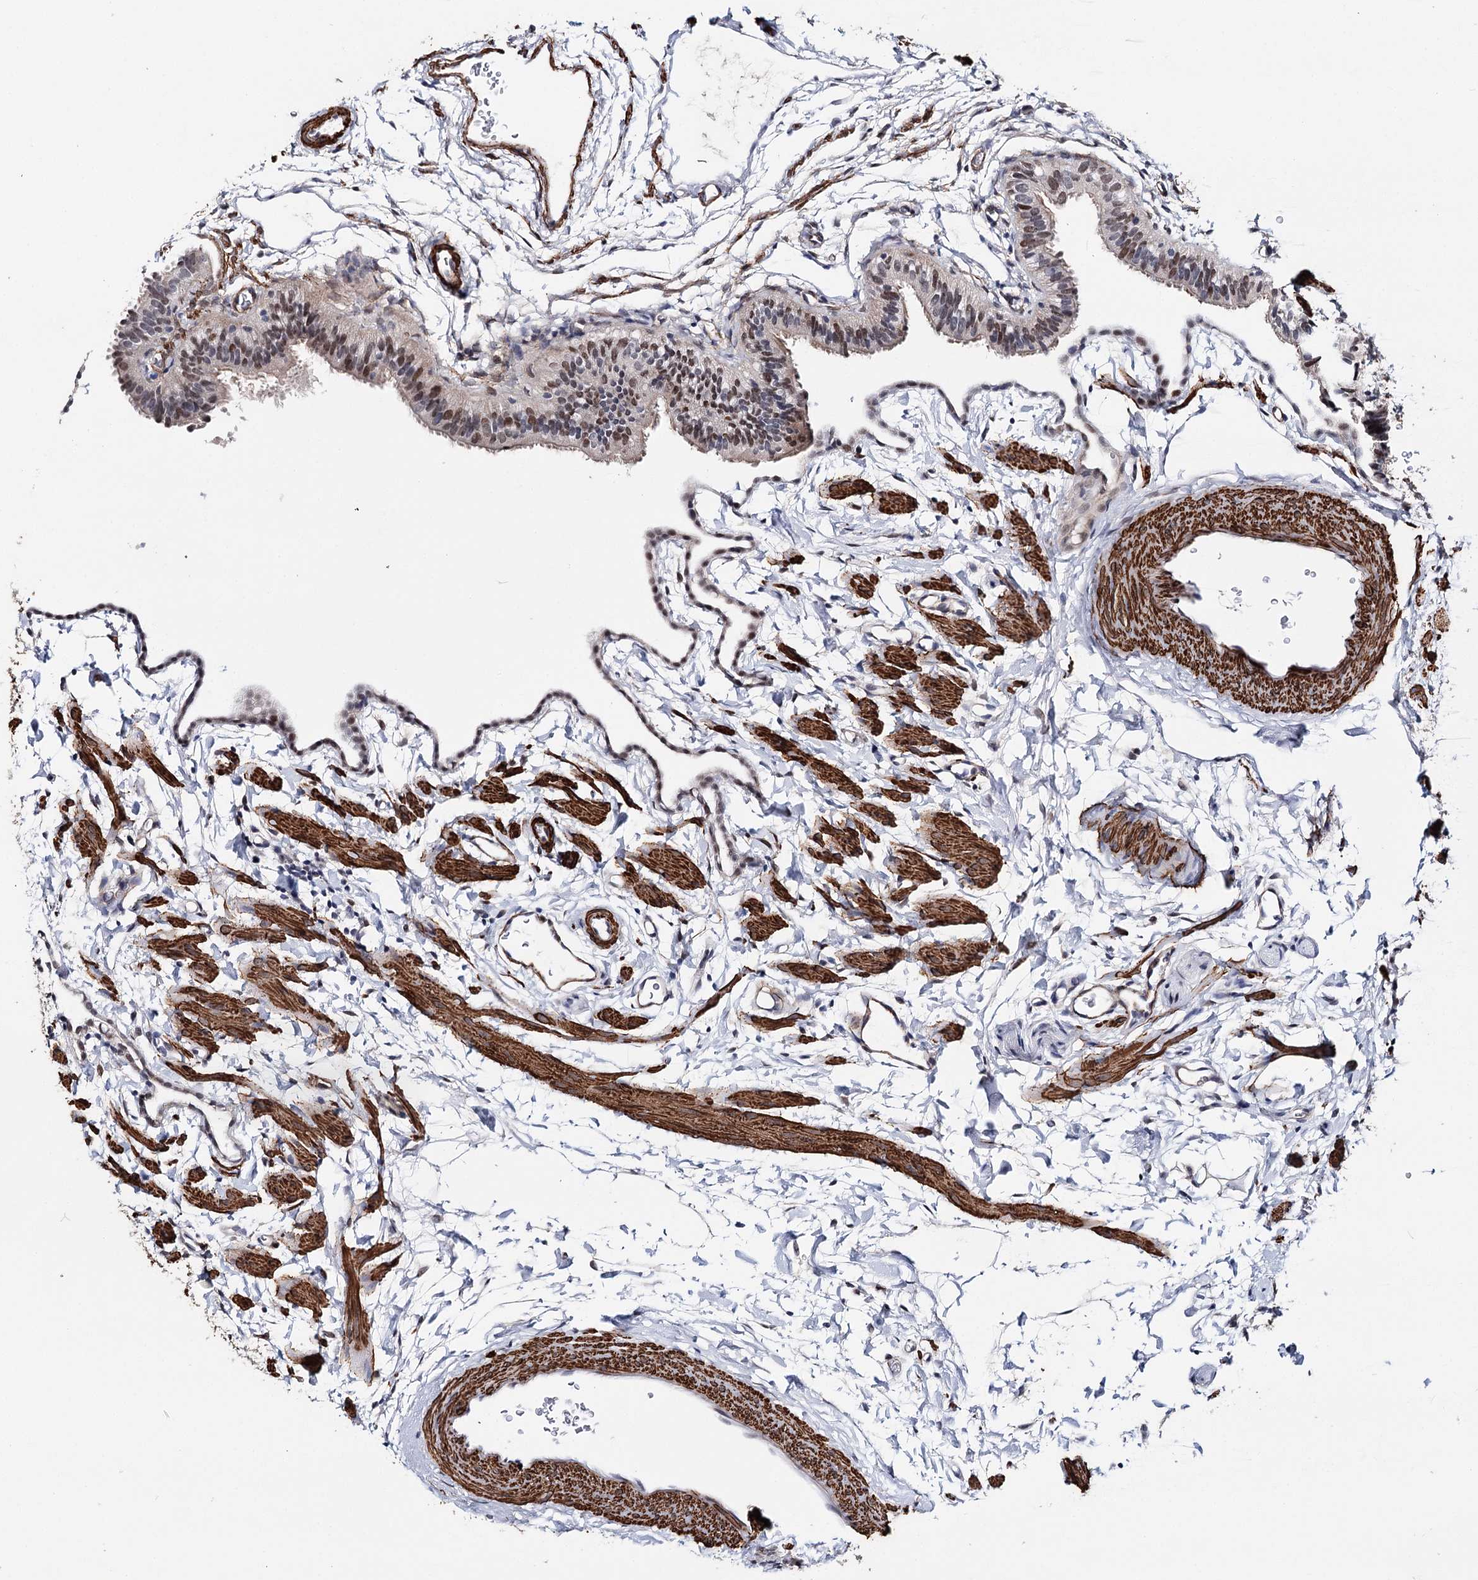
{"staining": {"intensity": "weak", "quantity": "25%-75%", "location": "nuclear"}, "tissue": "fallopian tube", "cell_type": "Glandular cells", "image_type": "normal", "snomed": [{"axis": "morphology", "description": "Normal tissue, NOS"}, {"axis": "topography", "description": "Fallopian tube"}], "caption": "Weak nuclear staining for a protein is identified in approximately 25%-75% of glandular cells of normal fallopian tube using IHC.", "gene": "CFAP46", "patient": {"sex": "female", "age": 35}}